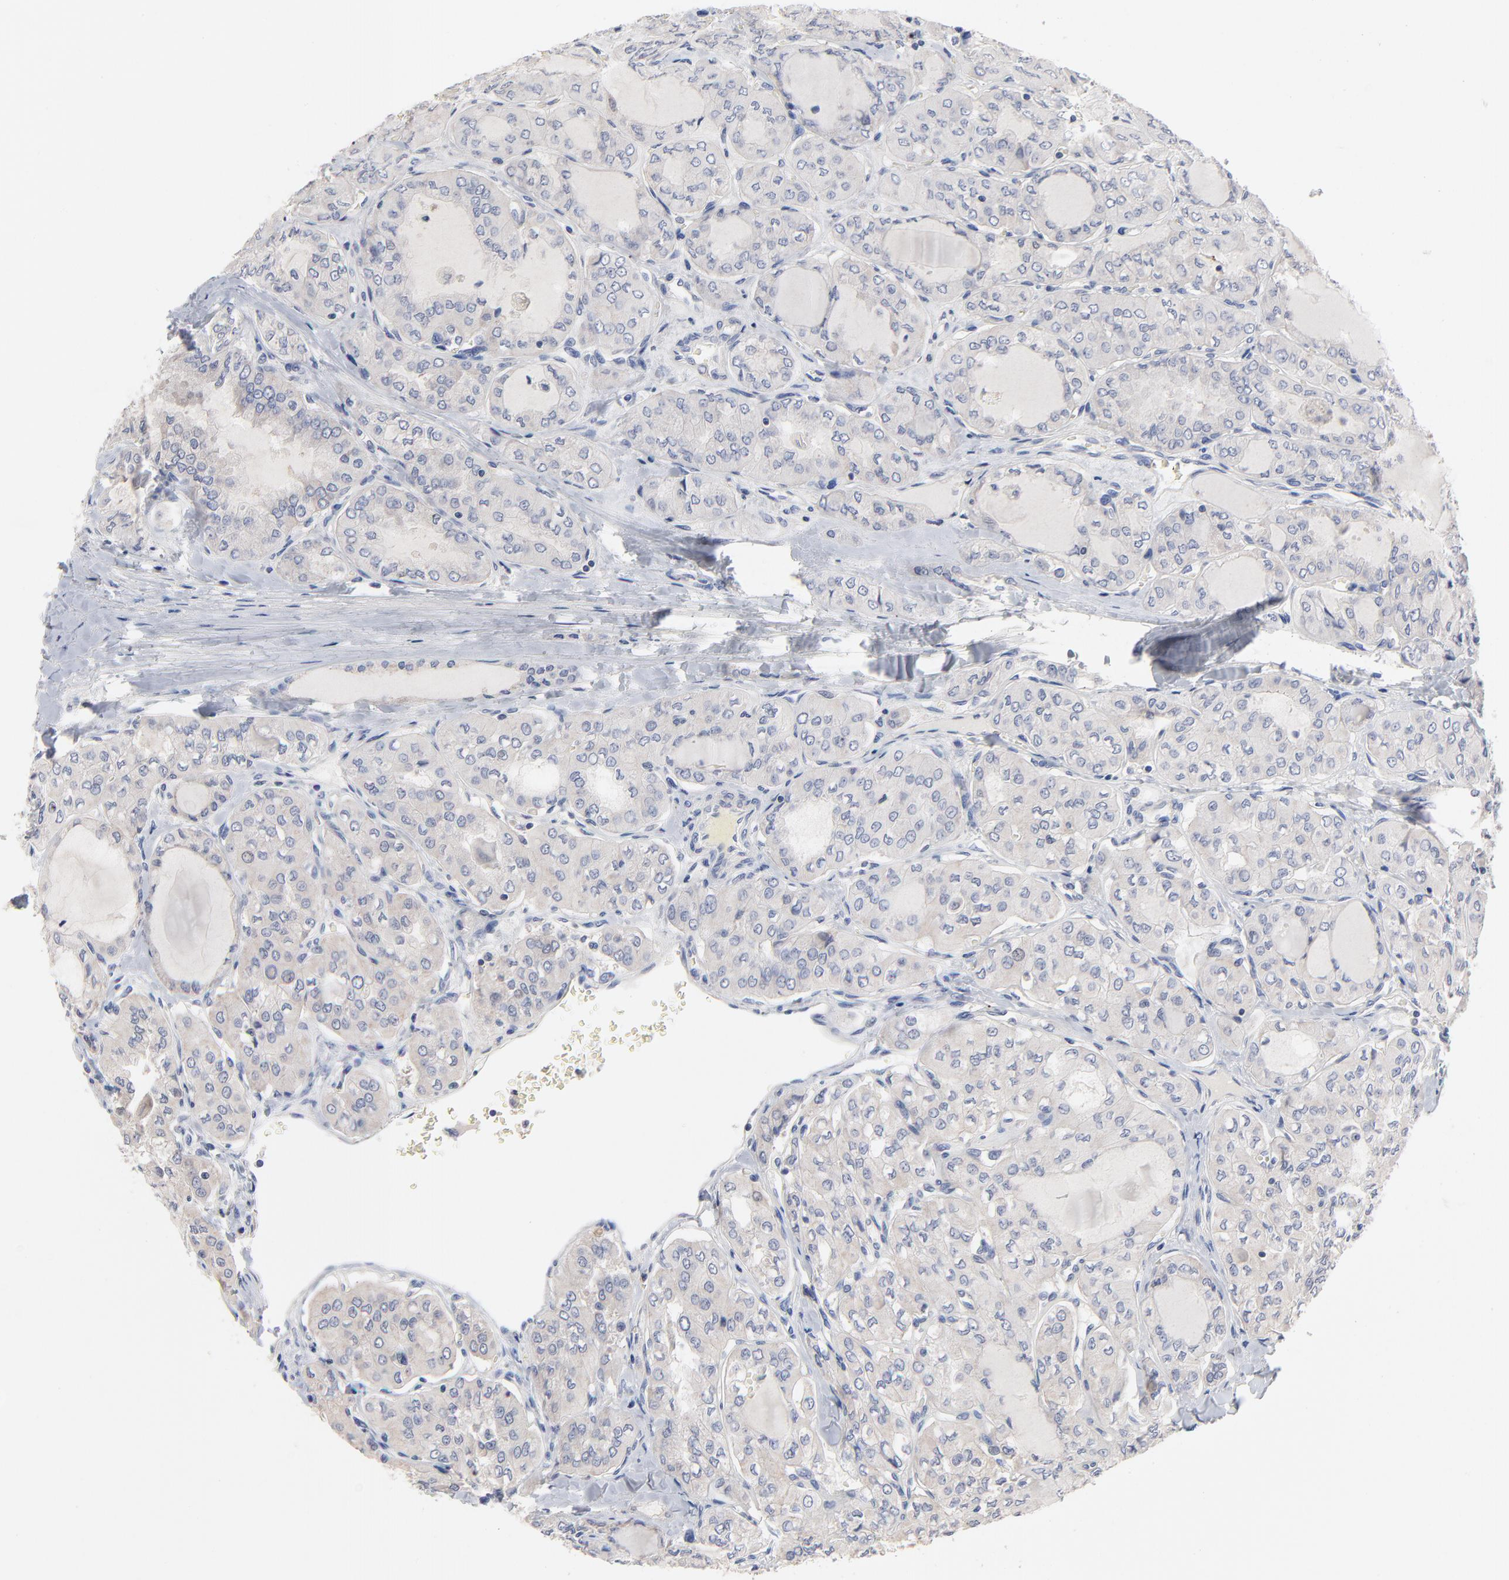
{"staining": {"intensity": "weak", "quantity": "25%-75%", "location": "cytoplasmic/membranous"}, "tissue": "thyroid cancer", "cell_type": "Tumor cells", "image_type": "cancer", "snomed": [{"axis": "morphology", "description": "Papillary adenocarcinoma, NOS"}, {"axis": "topography", "description": "Thyroid gland"}], "caption": "A brown stain labels weak cytoplasmic/membranous expression of a protein in human thyroid papillary adenocarcinoma tumor cells.", "gene": "AADAC", "patient": {"sex": "male", "age": 20}}